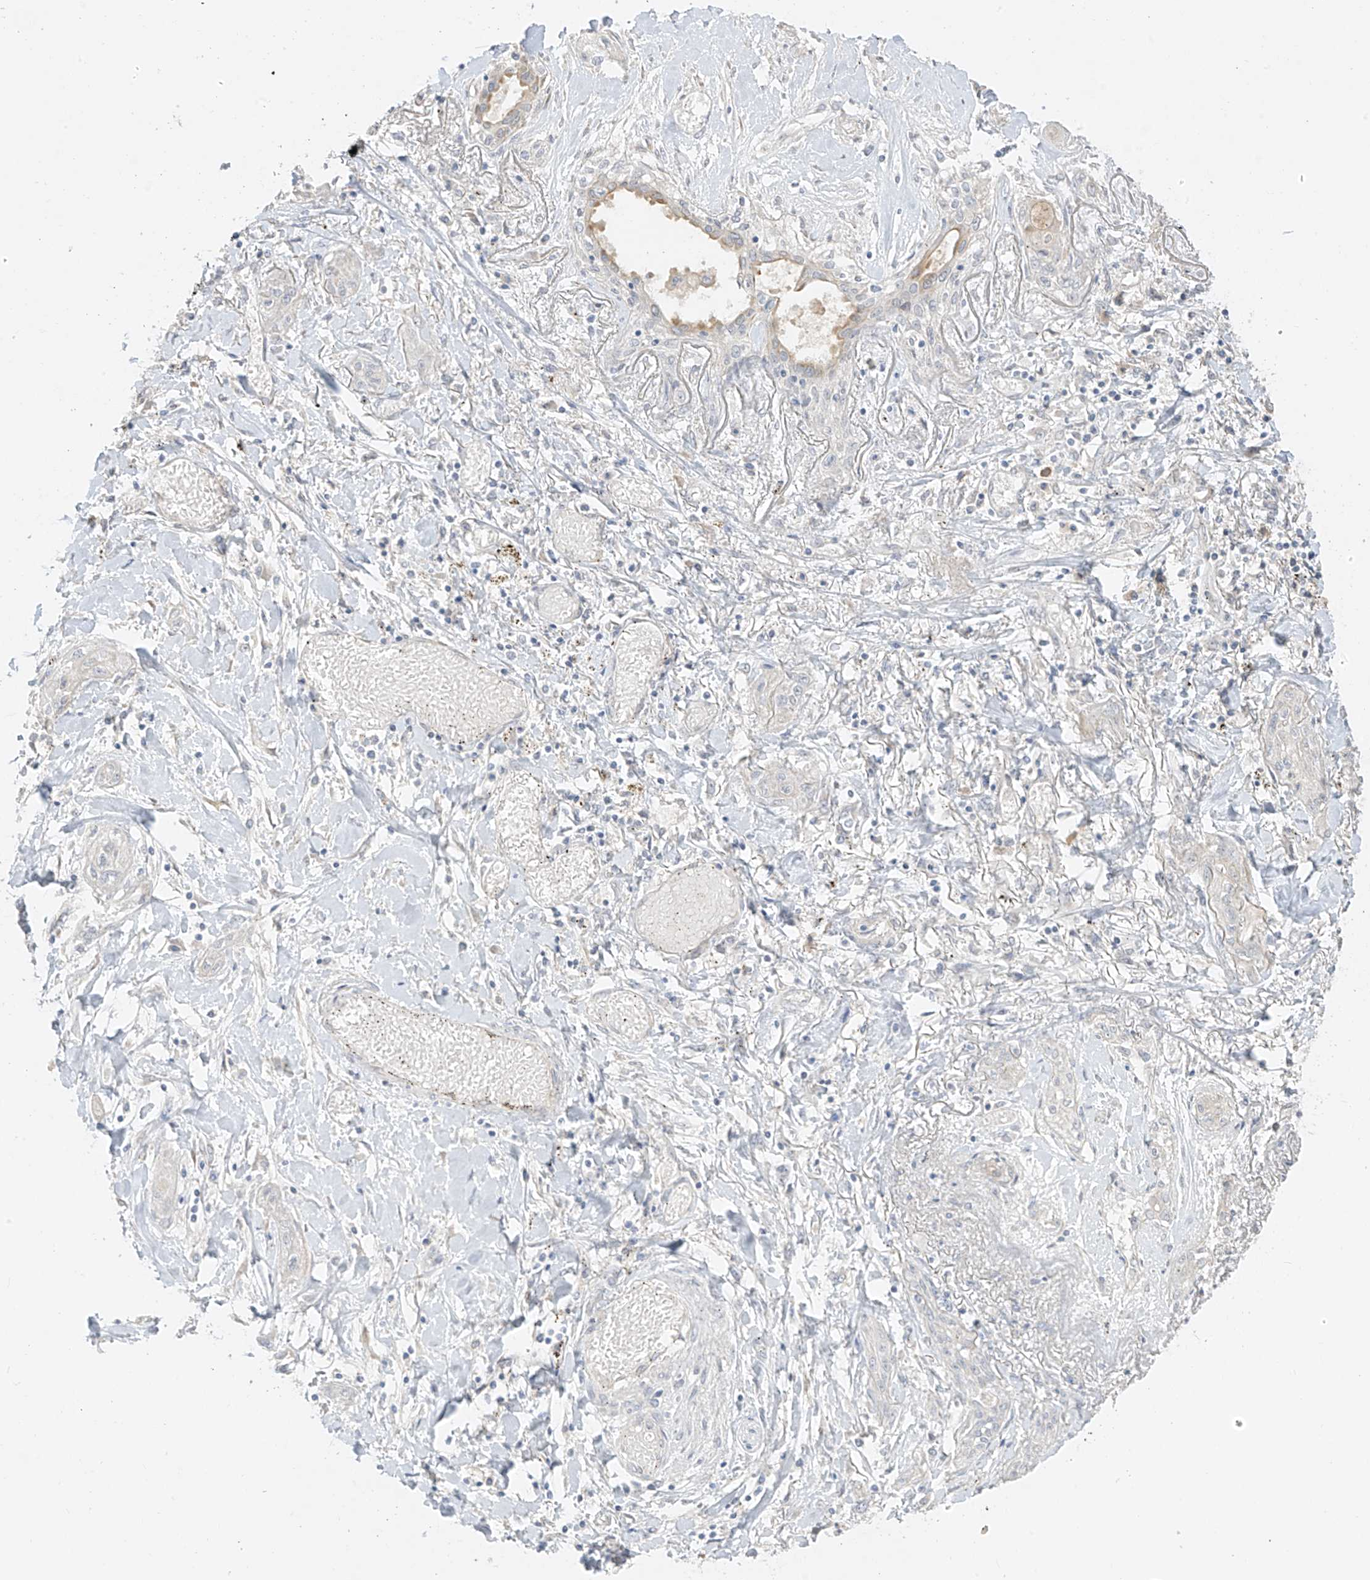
{"staining": {"intensity": "negative", "quantity": "none", "location": "none"}, "tissue": "lung cancer", "cell_type": "Tumor cells", "image_type": "cancer", "snomed": [{"axis": "morphology", "description": "Squamous cell carcinoma, NOS"}, {"axis": "topography", "description": "Lung"}], "caption": "This is an IHC histopathology image of human lung squamous cell carcinoma. There is no expression in tumor cells.", "gene": "DCDC2", "patient": {"sex": "female", "age": 47}}